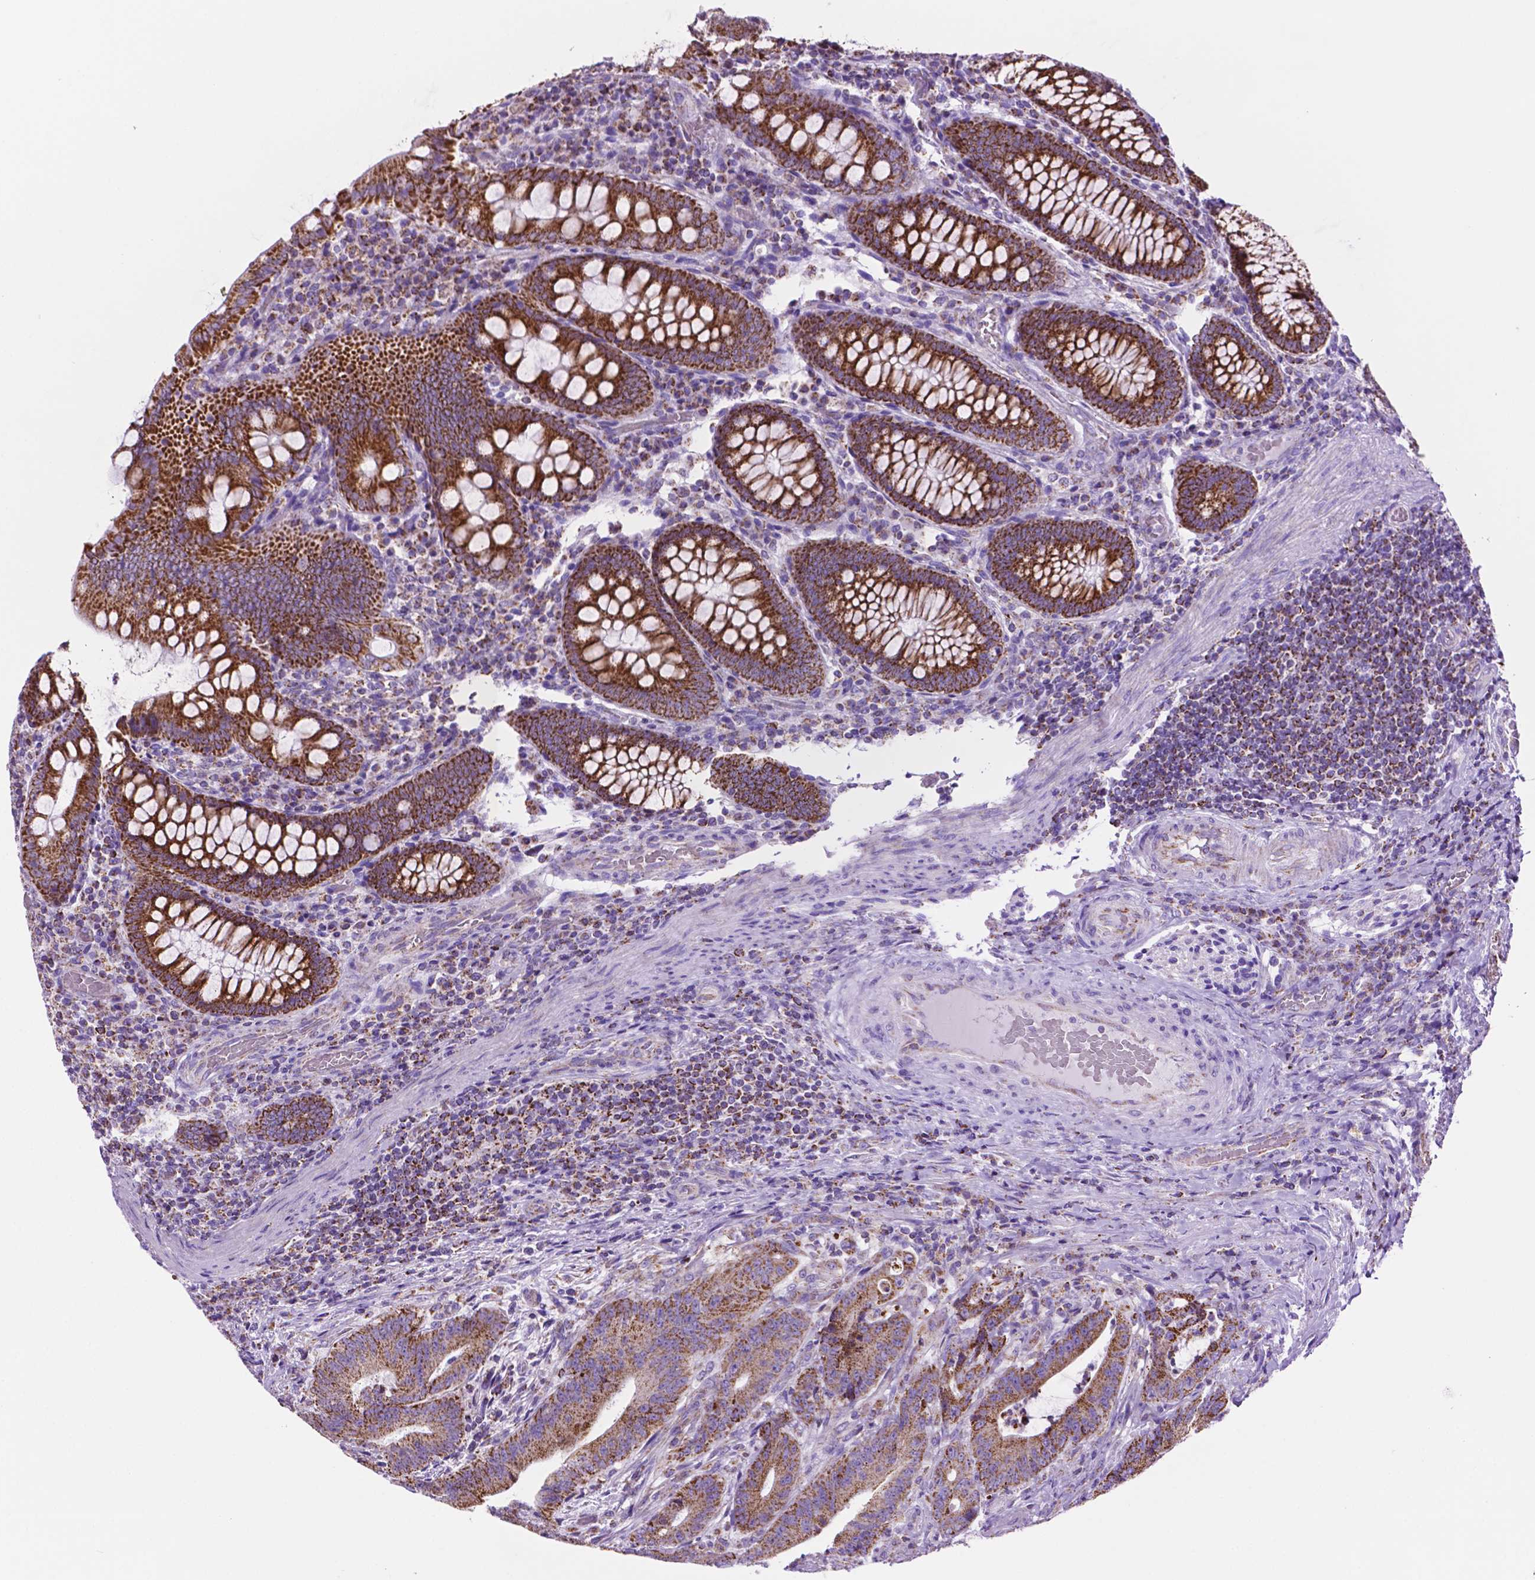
{"staining": {"intensity": "strong", "quantity": ">75%", "location": "cytoplasmic/membranous"}, "tissue": "colorectal cancer", "cell_type": "Tumor cells", "image_type": "cancer", "snomed": [{"axis": "morphology", "description": "Adenocarcinoma, NOS"}, {"axis": "topography", "description": "Colon"}], "caption": "Strong cytoplasmic/membranous positivity for a protein is appreciated in approximately >75% of tumor cells of colorectal cancer (adenocarcinoma) using immunohistochemistry.", "gene": "GDPD5", "patient": {"sex": "female", "age": 43}}